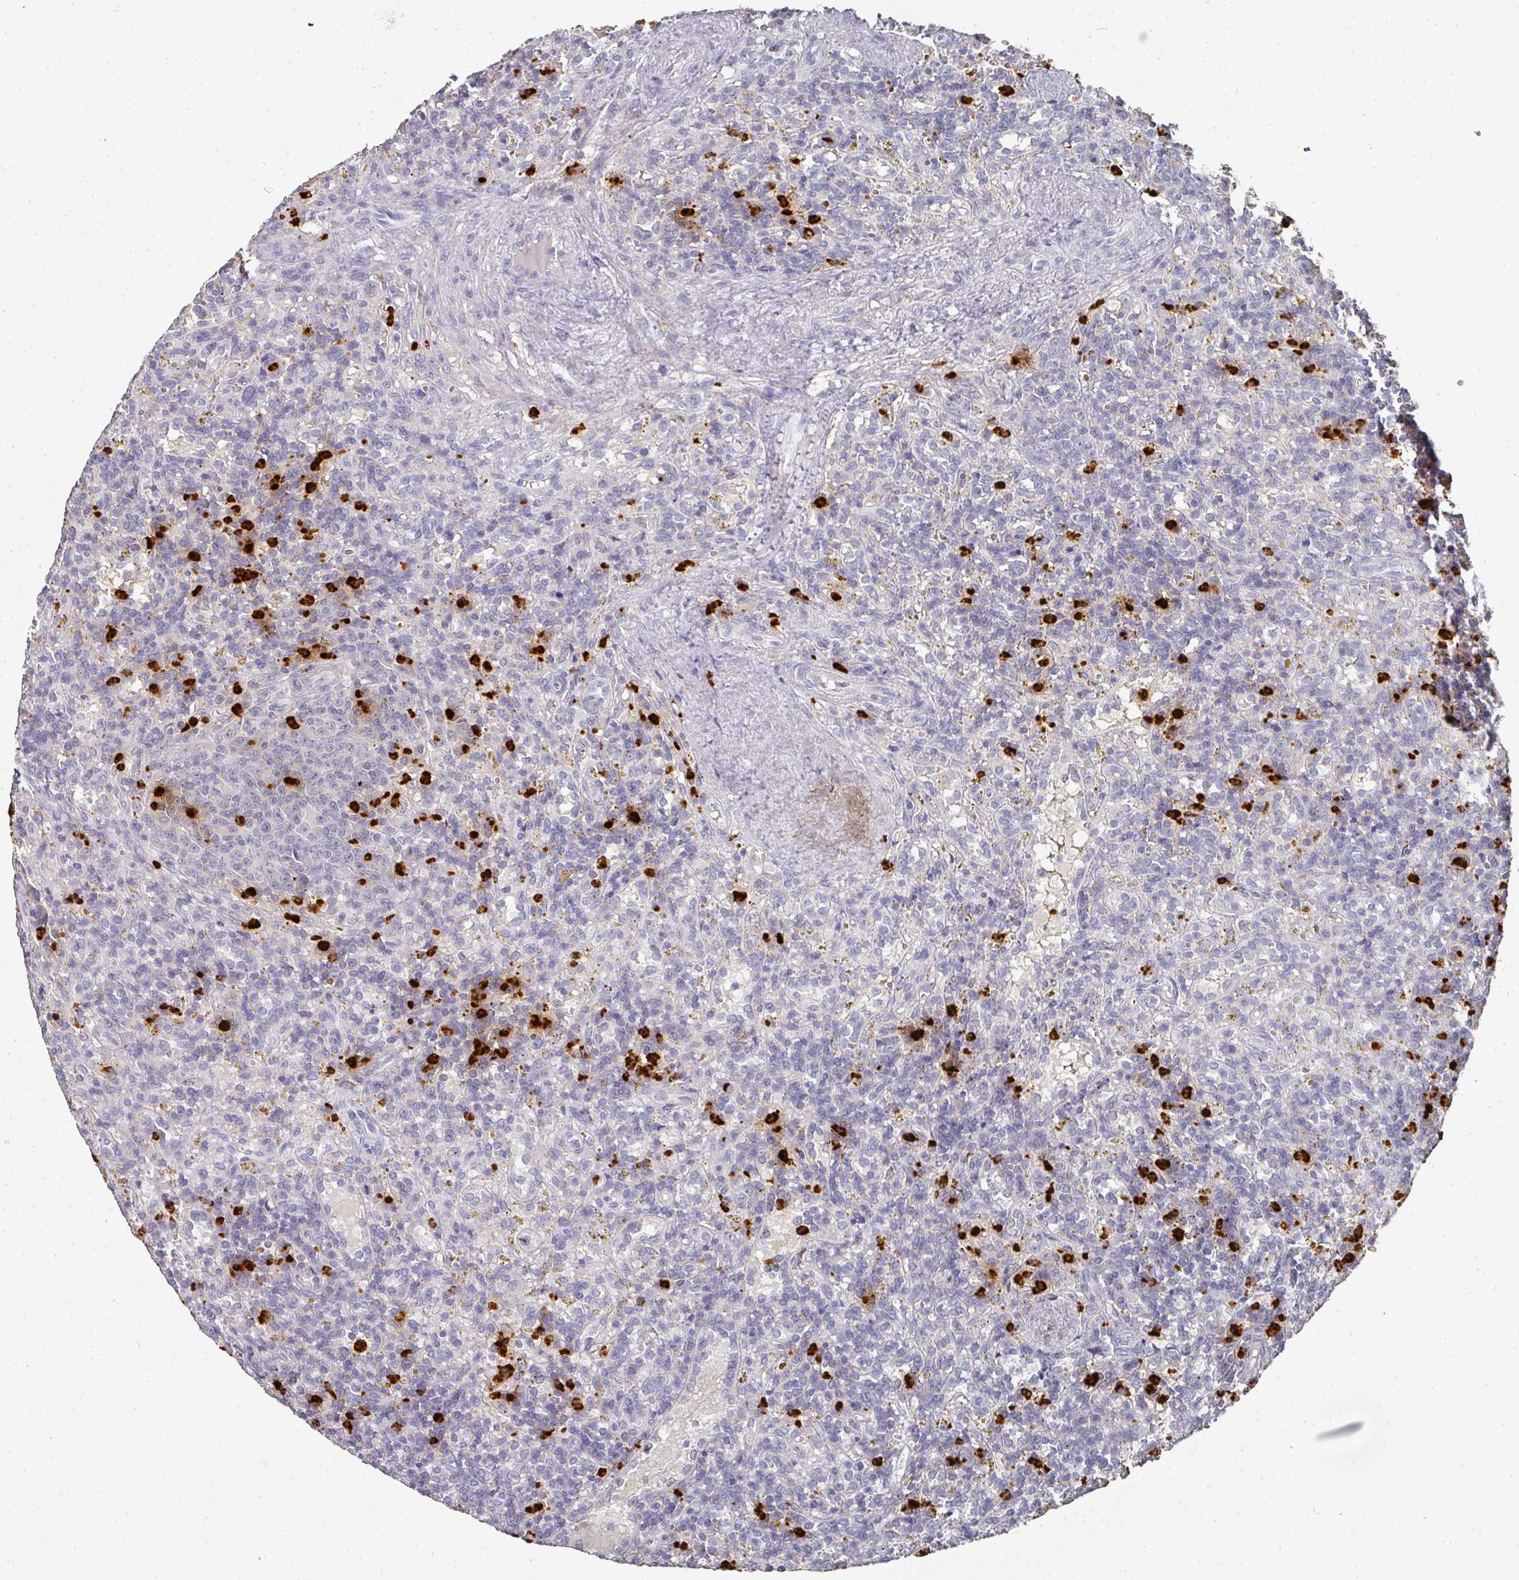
{"staining": {"intensity": "negative", "quantity": "none", "location": "none"}, "tissue": "lymphoma", "cell_type": "Tumor cells", "image_type": "cancer", "snomed": [{"axis": "morphology", "description": "Malignant lymphoma, non-Hodgkin's type, Low grade"}, {"axis": "topography", "description": "Spleen"}], "caption": "Tumor cells are negative for protein expression in human low-grade malignant lymphoma, non-Hodgkin's type.", "gene": "CAMP", "patient": {"sex": "male", "age": 67}}